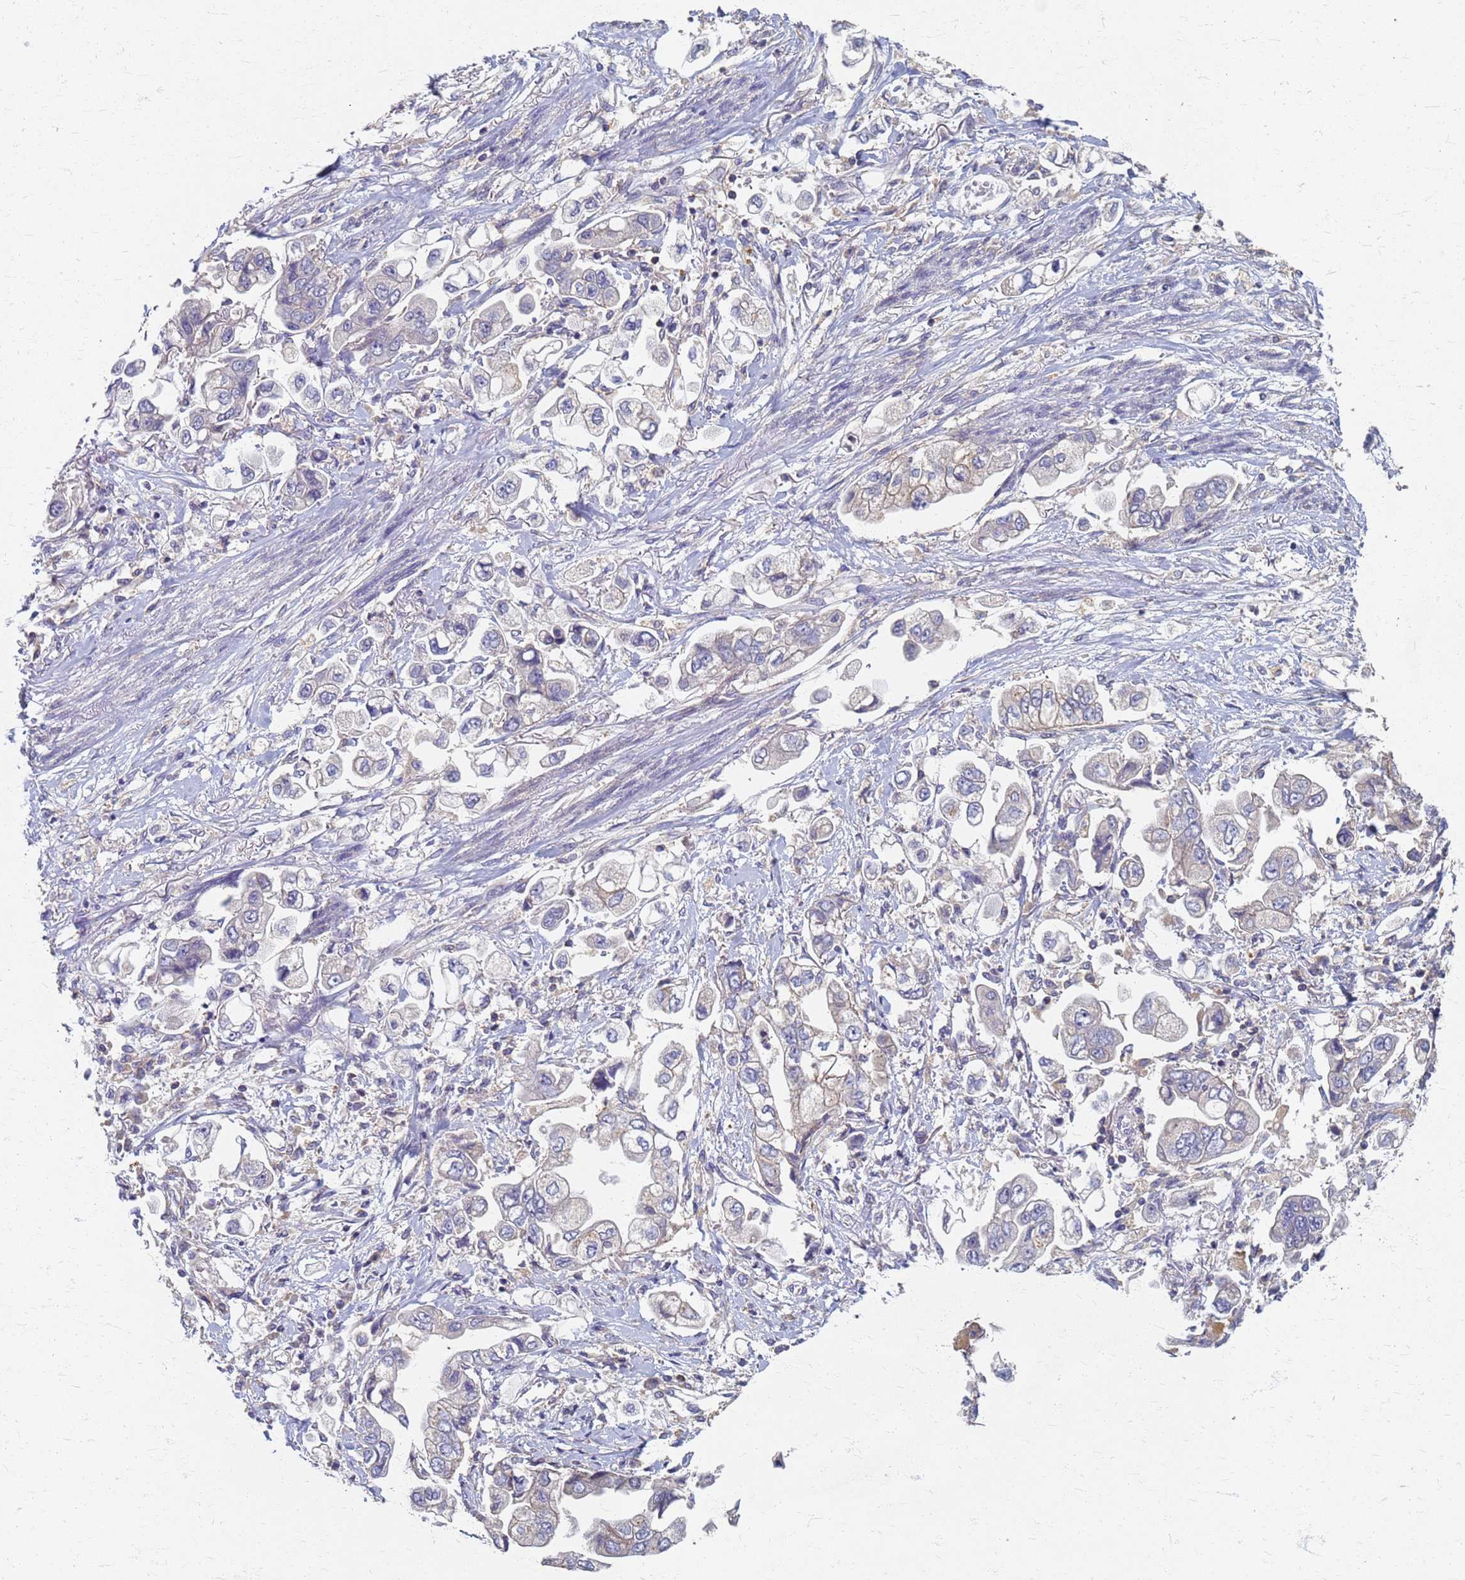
{"staining": {"intensity": "negative", "quantity": "none", "location": "none"}, "tissue": "stomach cancer", "cell_type": "Tumor cells", "image_type": "cancer", "snomed": [{"axis": "morphology", "description": "Adenocarcinoma, NOS"}, {"axis": "topography", "description": "Stomach"}], "caption": "Histopathology image shows no significant protein positivity in tumor cells of stomach cancer.", "gene": "KRCC1", "patient": {"sex": "male", "age": 62}}